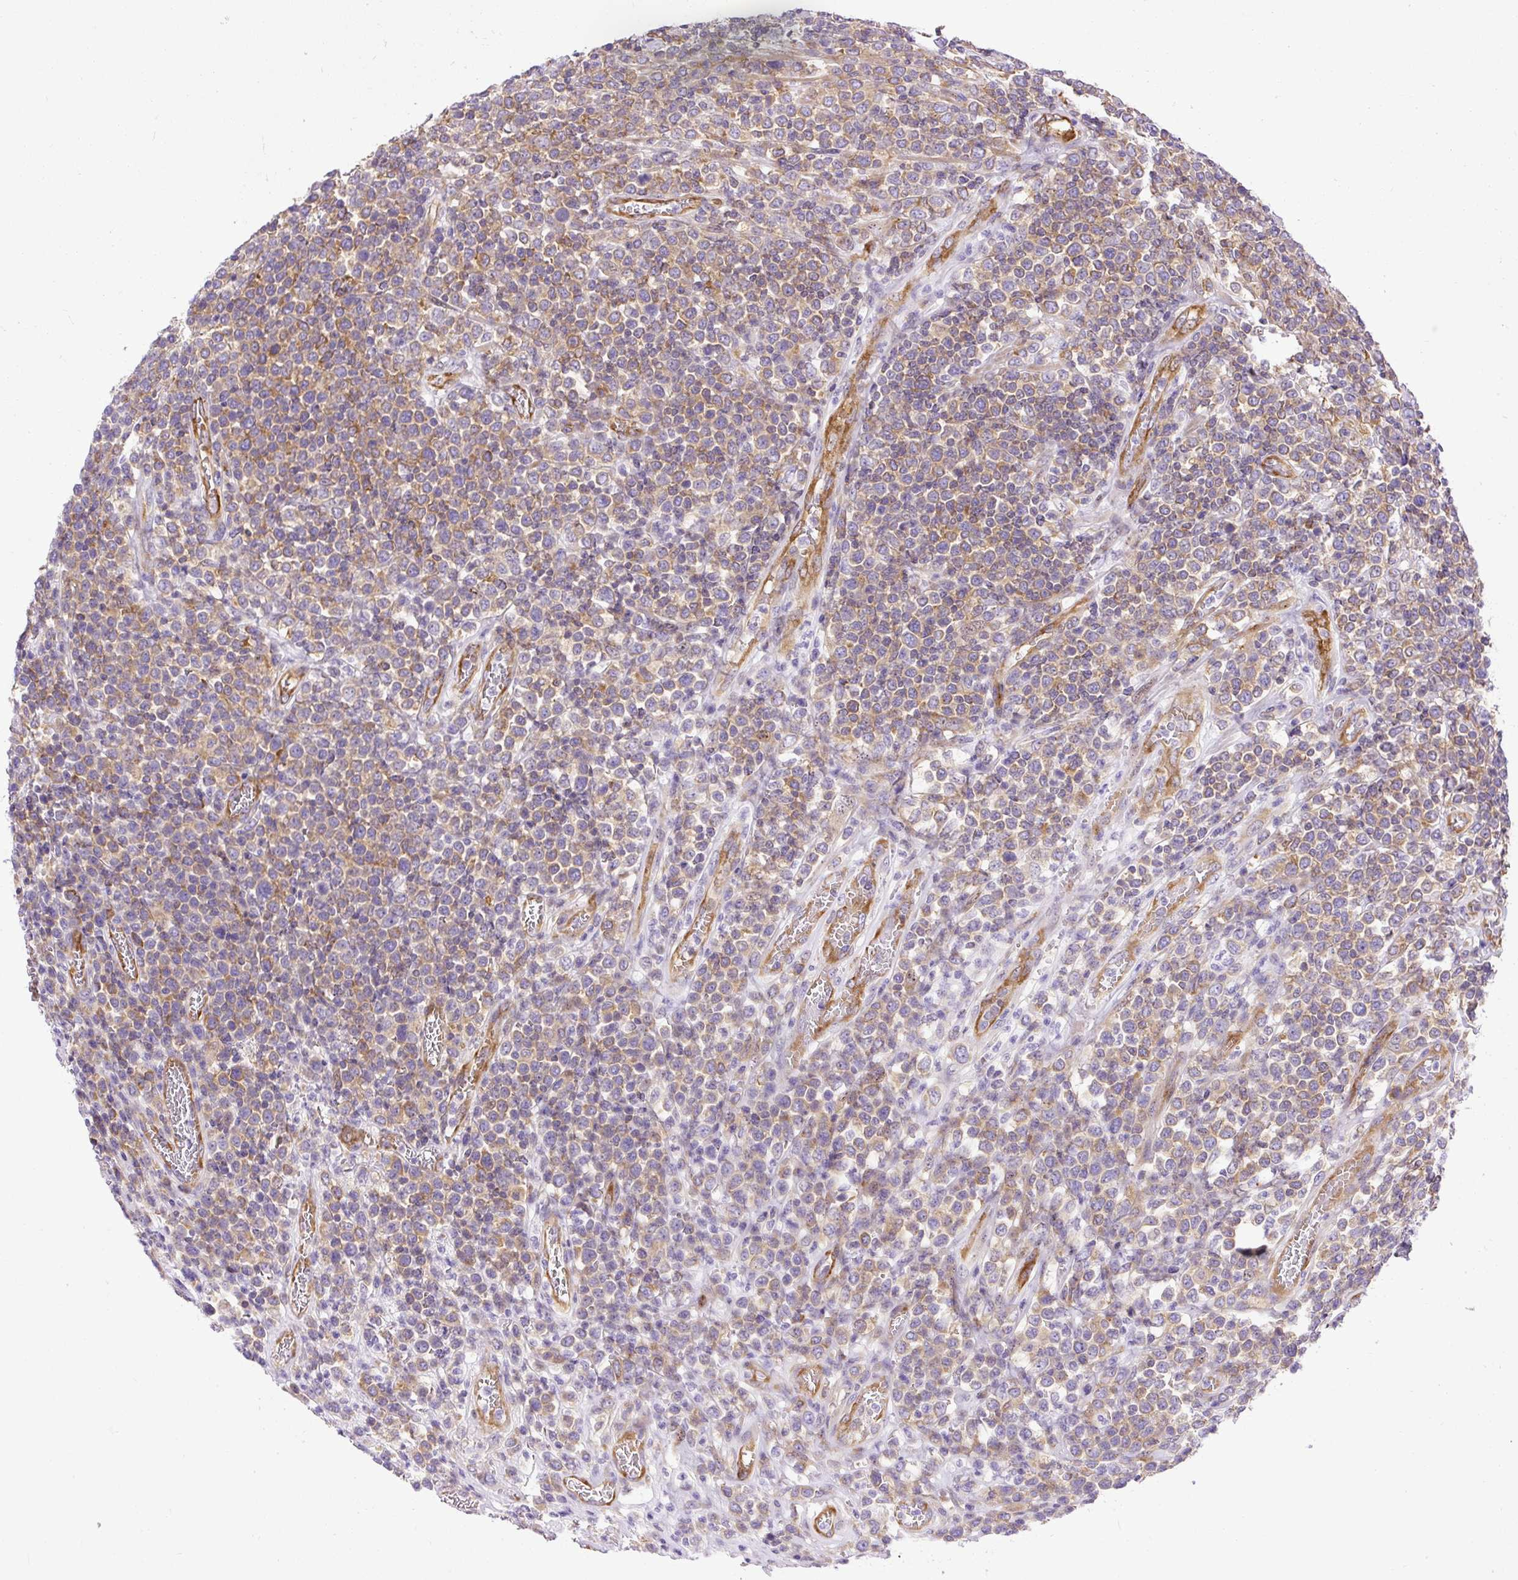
{"staining": {"intensity": "moderate", "quantity": "25%-75%", "location": "cytoplasmic/membranous"}, "tissue": "lymphoma", "cell_type": "Tumor cells", "image_type": "cancer", "snomed": [{"axis": "morphology", "description": "Malignant lymphoma, non-Hodgkin's type, High grade"}, {"axis": "topography", "description": "Soft tissue"}], "caption": "This photomicrograph exhibits malignant lymphoma, non-Hodgkin's type (high-grade) stained with IHC to label a protein in brown. The cytoplasmic/membranous of tumor cells show moderate positivity for the protein. Nuclei are counter-stained blue.", "gene": "MAP1S", "patient": {"sex": "female", "age": 56}}